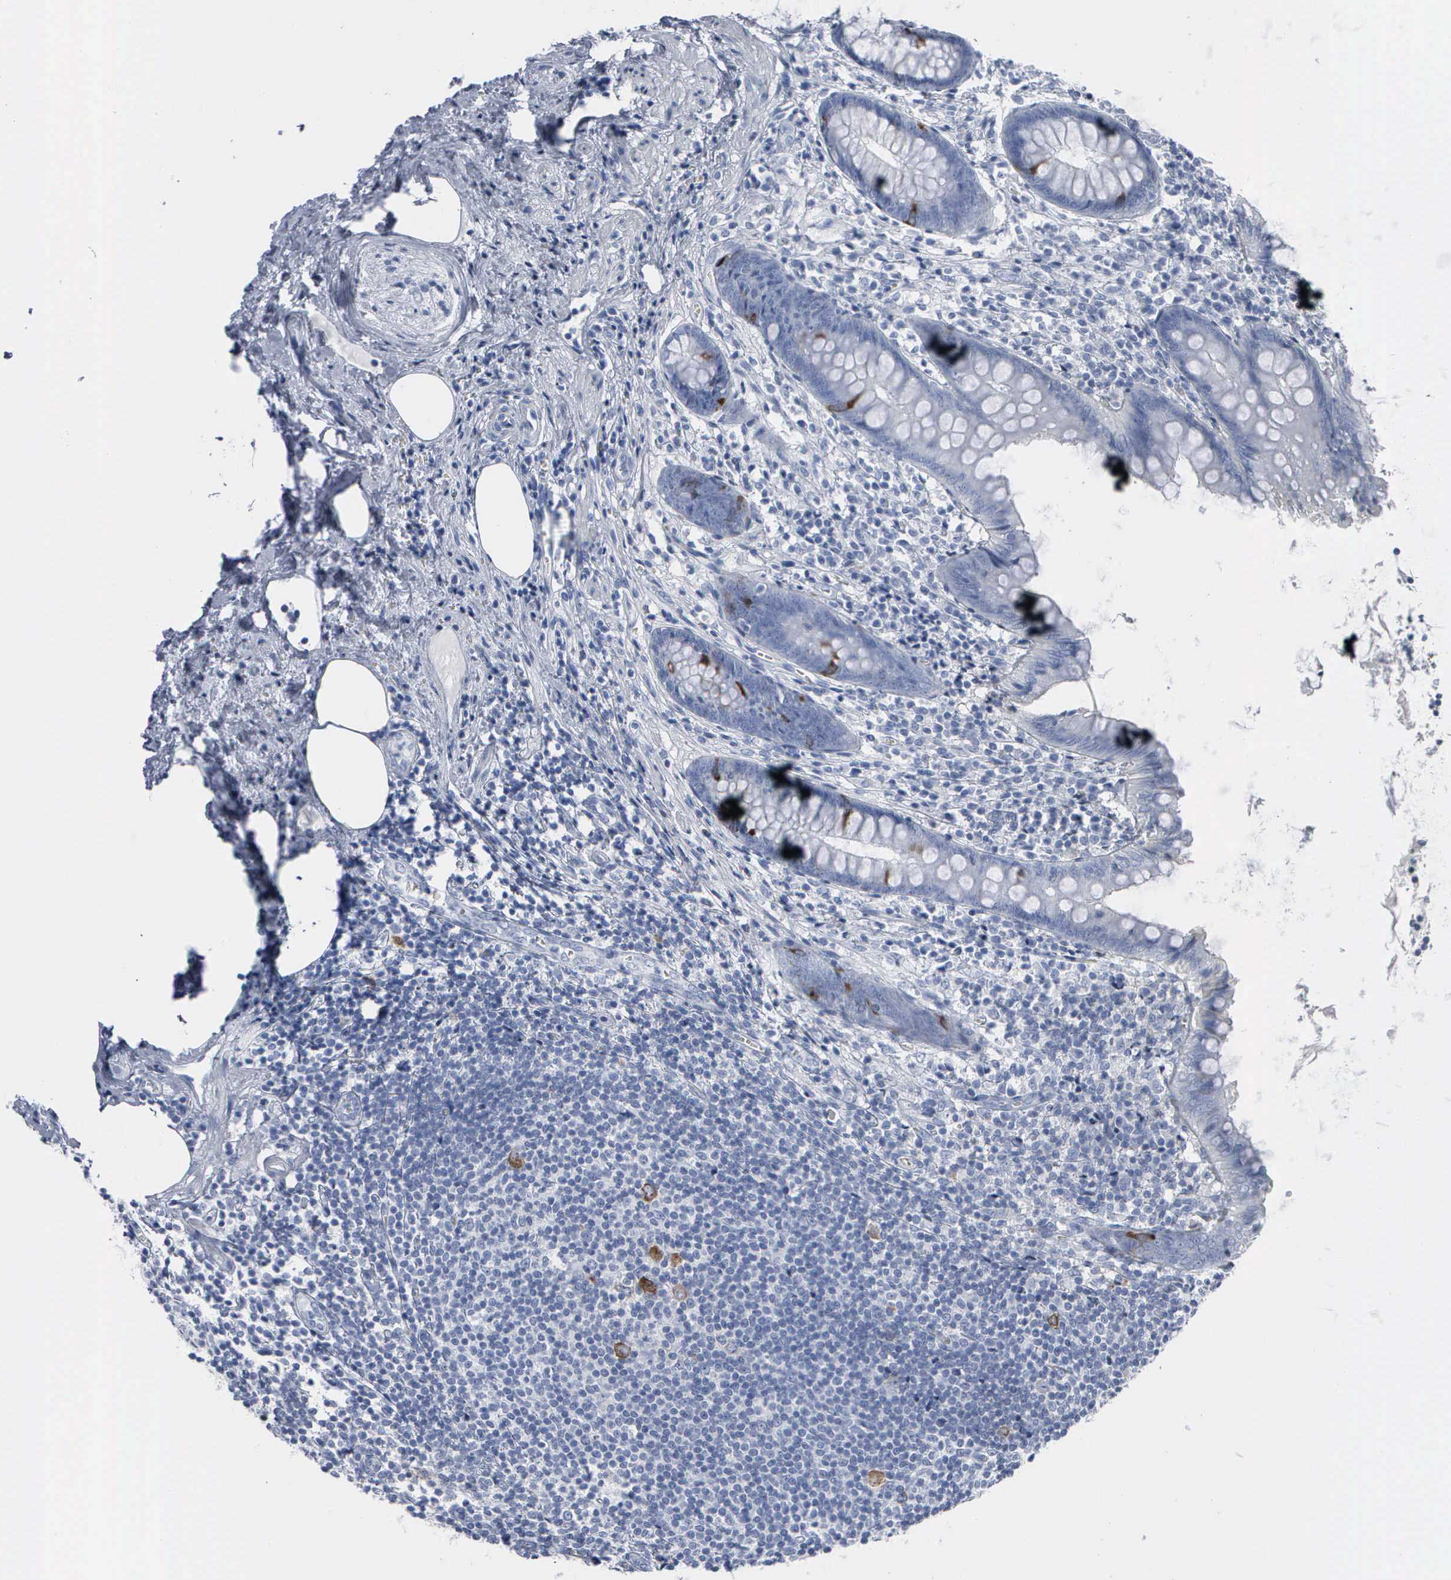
{"staining": {"intensity": "moderate", "quantity": "<25%", "location": "cytoplasmic/membranous,nuclear"}, "tissue": "appendix", "cell_type": "Glandular cells", "image_type": "normal", "snomed": [{"axis": "morphology", "description": "Normal tissue, NOS"}, {"axis": "topography", "description": "Appendix"}], "caption": "Appendix stained for a protein demonstrates moderate cytoplasmic/membranous,nuclear positivity in glandular cells.", "gene": "CCNB1", "patient": {"sex": "female", "age": 36}}